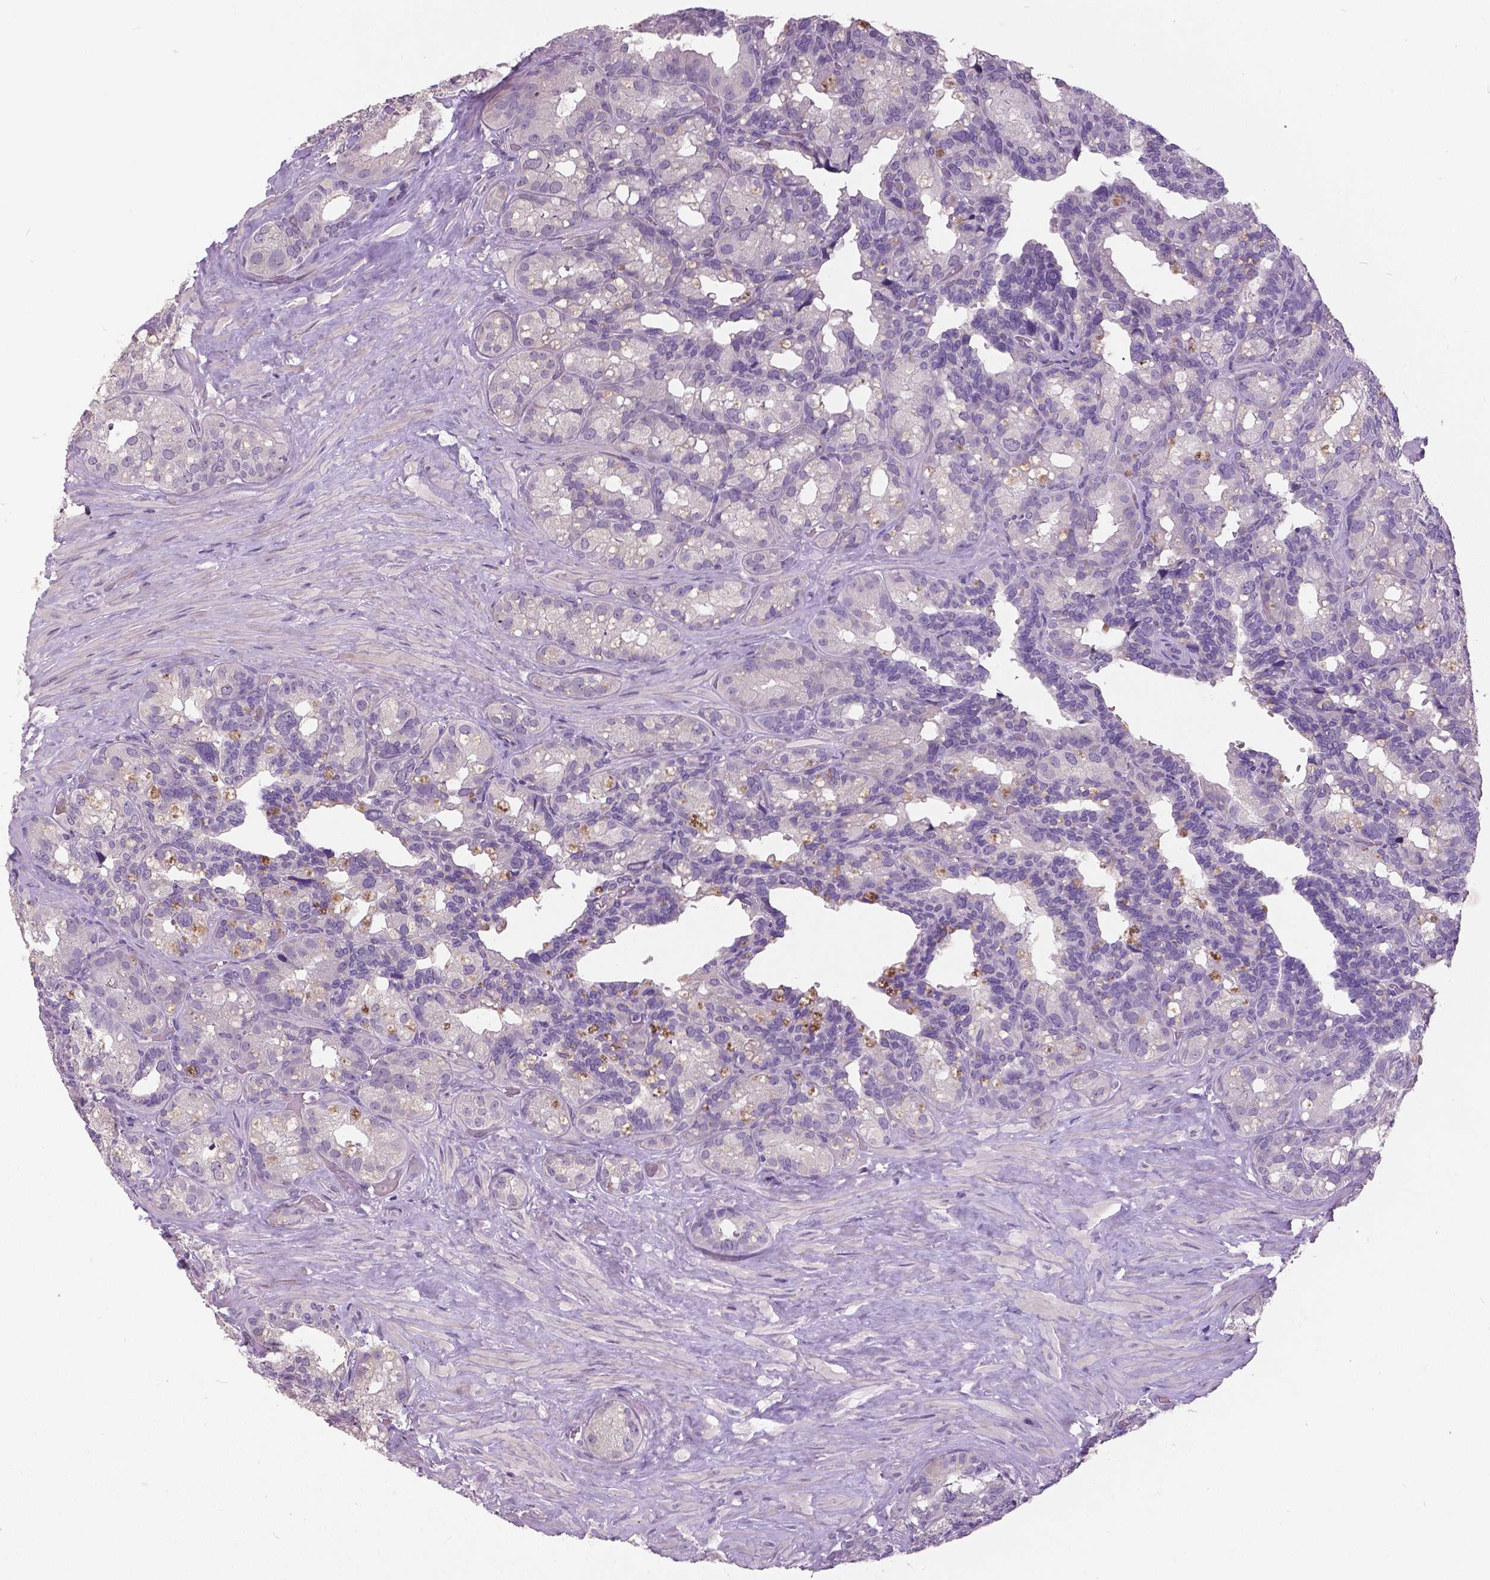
{"staining": {"intensity": "negative", "quantity": "none", "location": "none"}, "tissue": "seminal vesicle", "cell_type": "Glandular cells", "image_type": "normal", "snomed": [{"axis": "morphology", "description": "Normal tissue, NOS"}, {"axis": "topography", "description": "Seminal veicle"}], "caption": "The histopathology image demonstrates no staining of glandular cells in normal seminal vesicle. (DAB immunohistochemistry (IHC) visualized using brightfield microscopy, high magnification).", "gene": "FOXA1", "patient": {"sex": "male", "age": 60}}